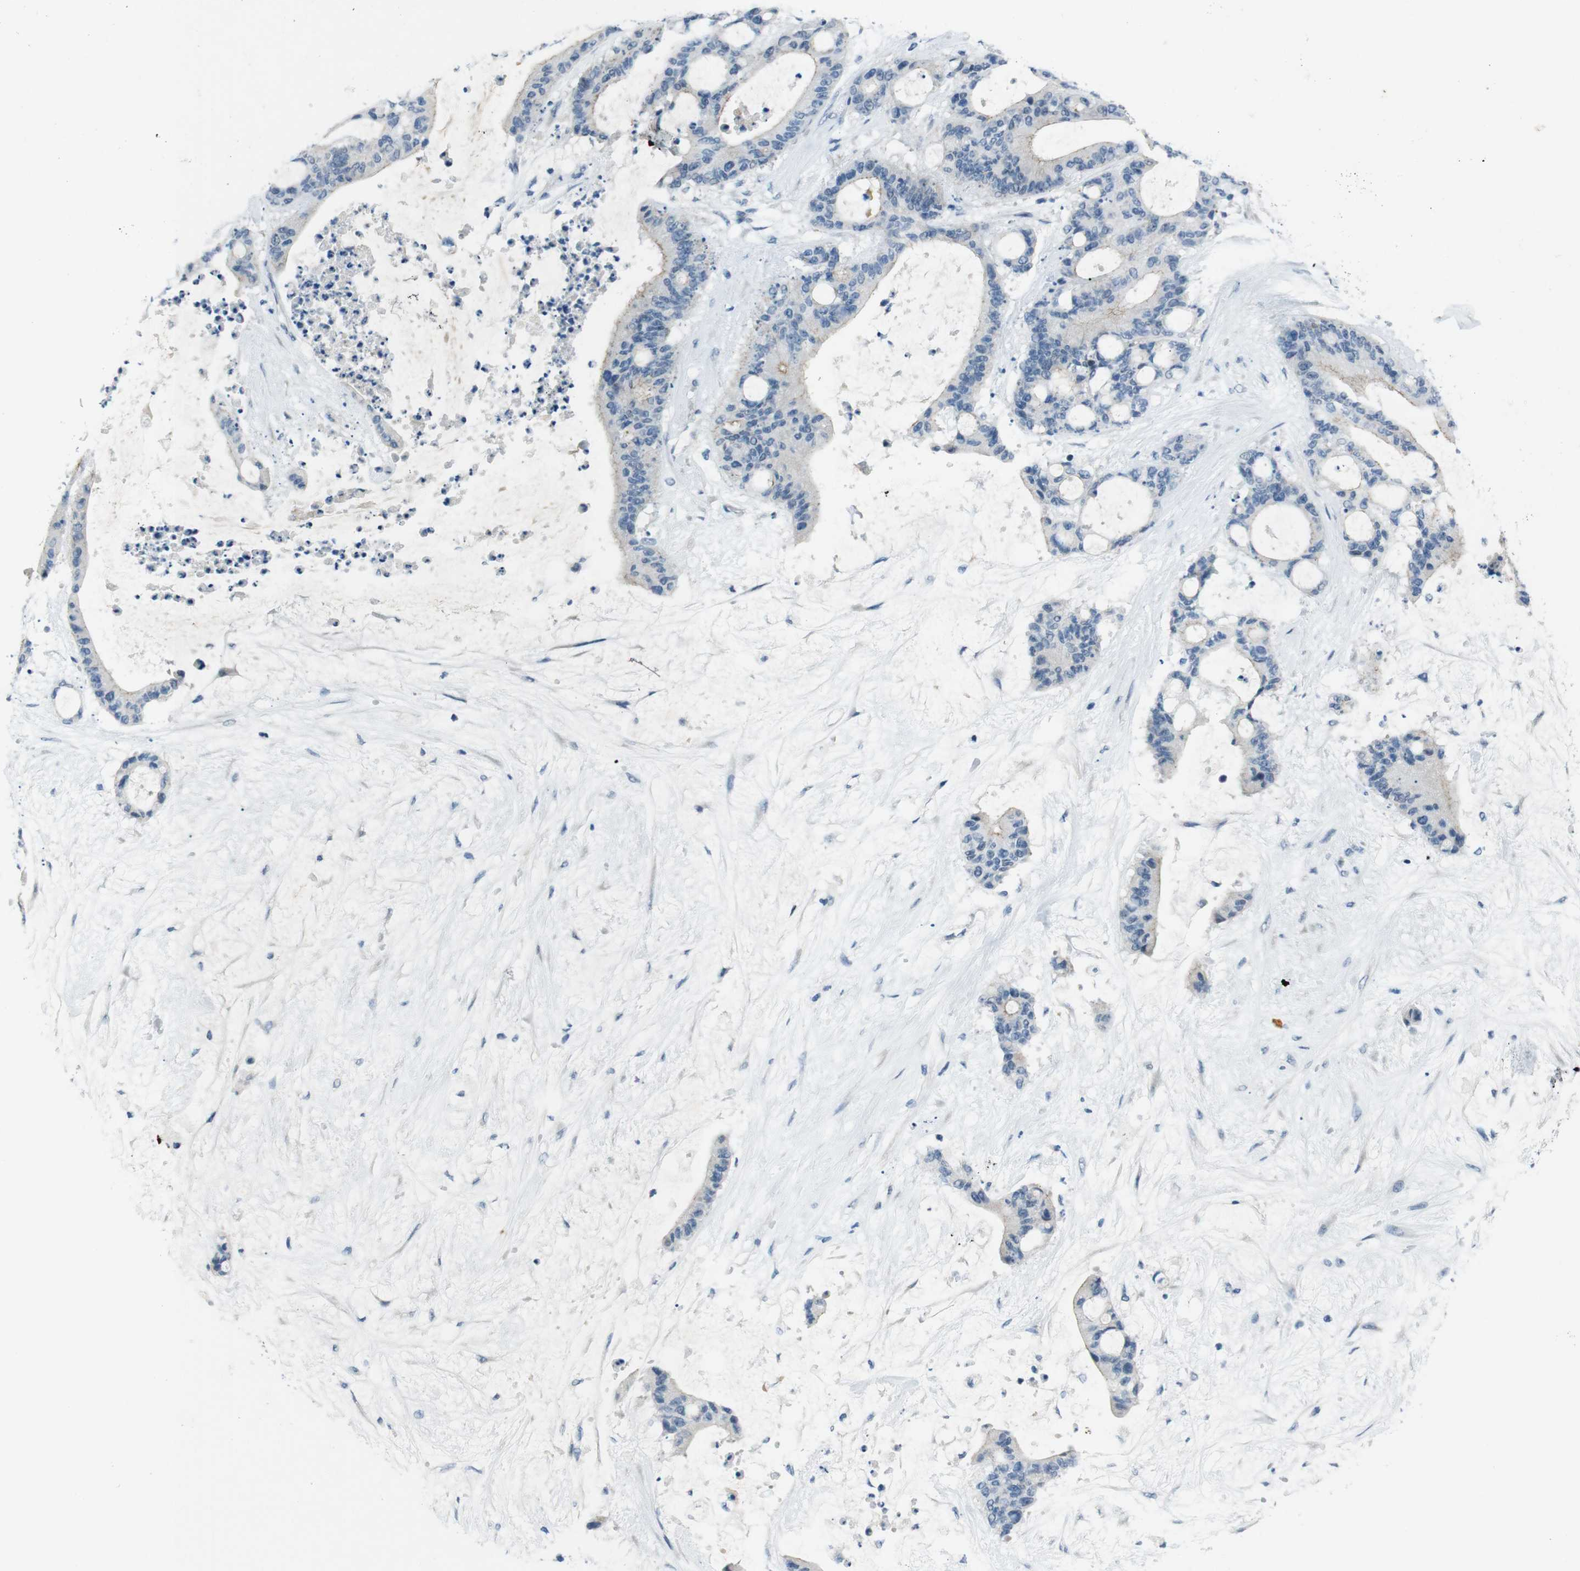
{"staining": {"intensity": "negative", "quantity": "none", "location": "none"}, "tissue": "liver cancer", "cell_type": "Tumor cells", "image_type": "cancer", "snomed": [{"axis": "morphology", "description": "Cholangiocarcinoma"}, {"axis": "topography", "description": "Liver"}], "caption": "There is no significant expression in tumor cells of liver cancer (cholangiocarcinoma).", "gene": "HRH2", "patient": {"sex": "female", "age": 73}}